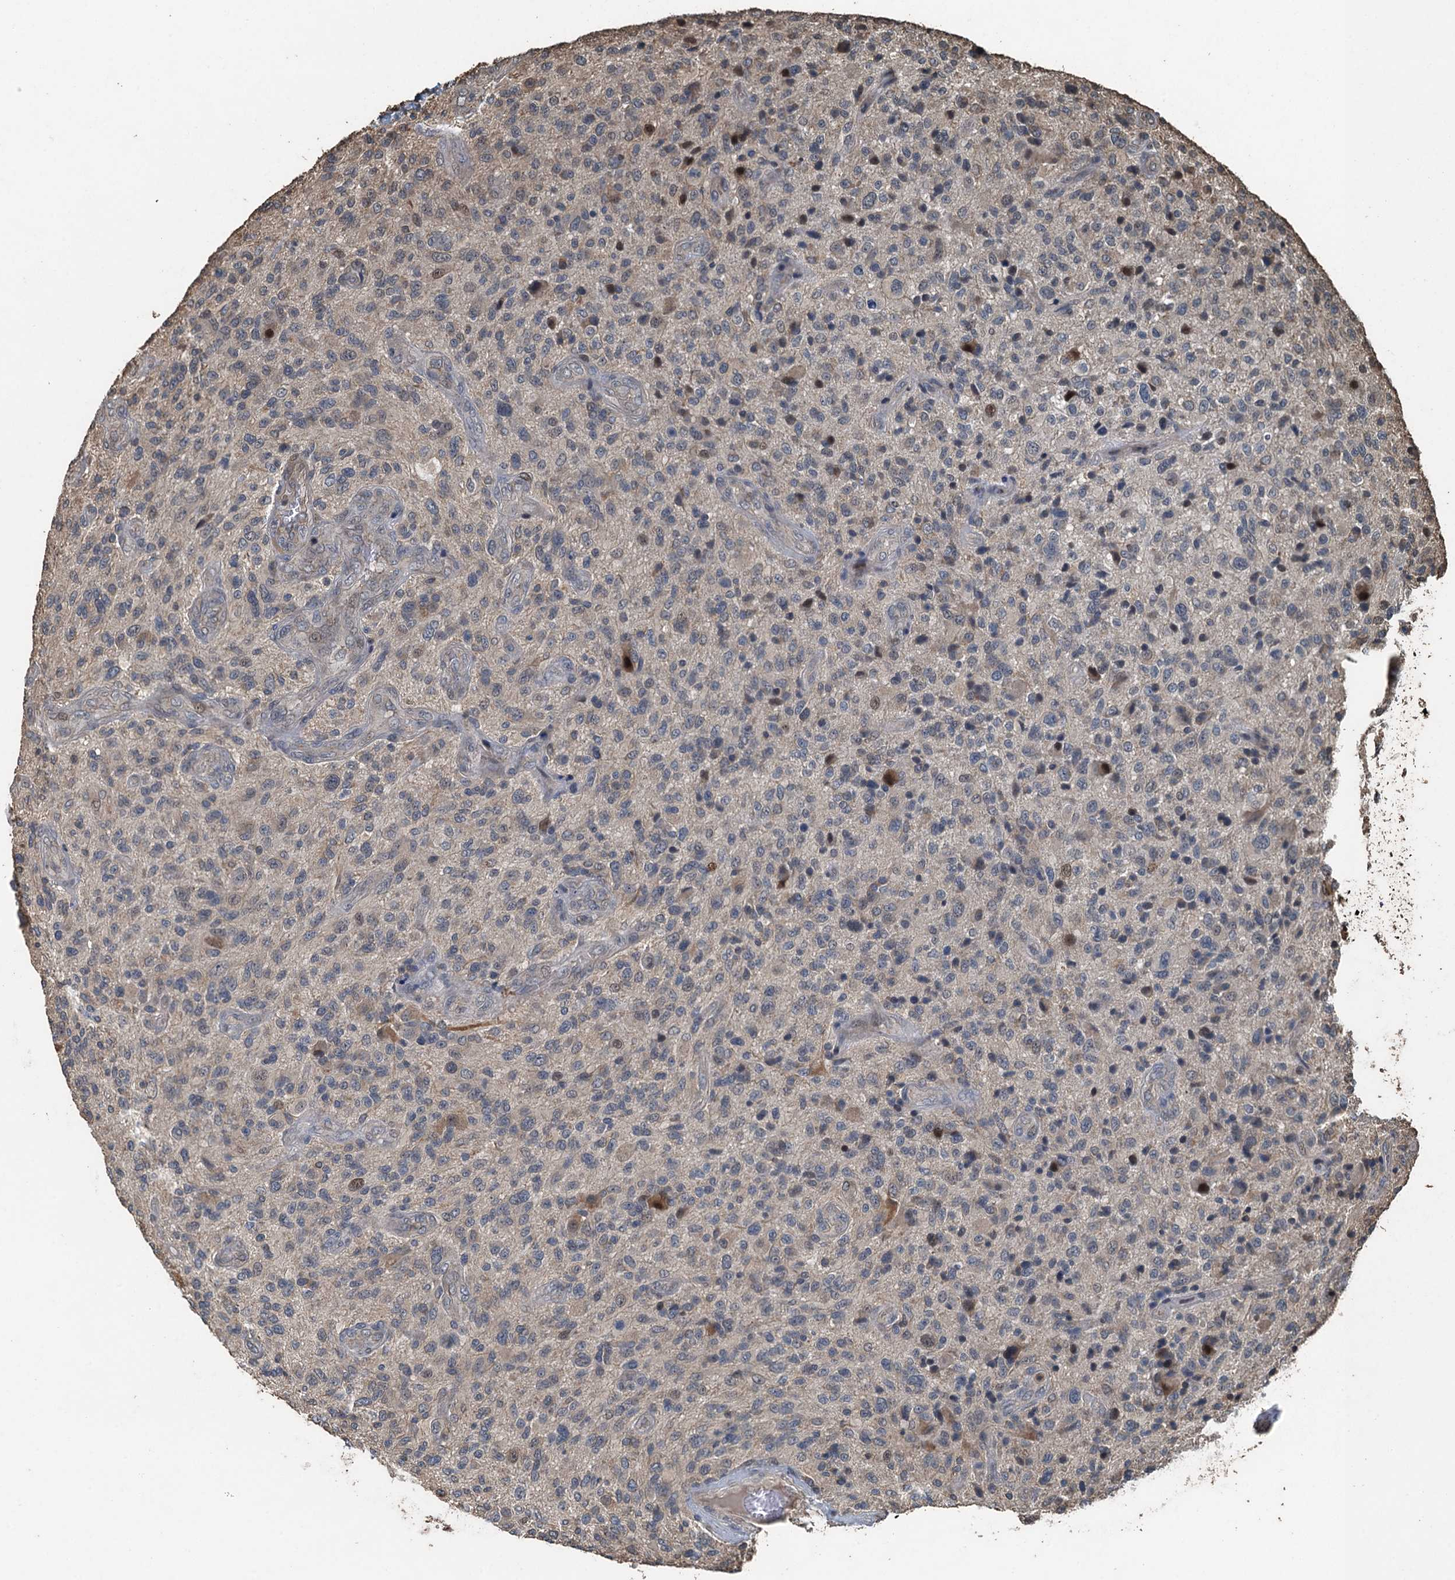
{"staining": {"intensity": "negative", "quantity": "none", "location": "none"}, "tissue": "glioma", "cell_type": "Tumor cells", "image_type": "cancer", "snomed": [{"axis": "morphology", "description": "Glioma, malignant, High grade"}, {"axis": "topography", "description": "Brain"}], "caption": "The image shows no significant staining in tumor cells of glioma. The staining was performed using DAB (3,3'-diaminobenzidine) to visualize the protein expression in brown, while the nuclei were stained in blue with hematoxylin (Magnification: 20x).", "gene": "PIGN", "patient": {"sex": "male", "age": 47}}